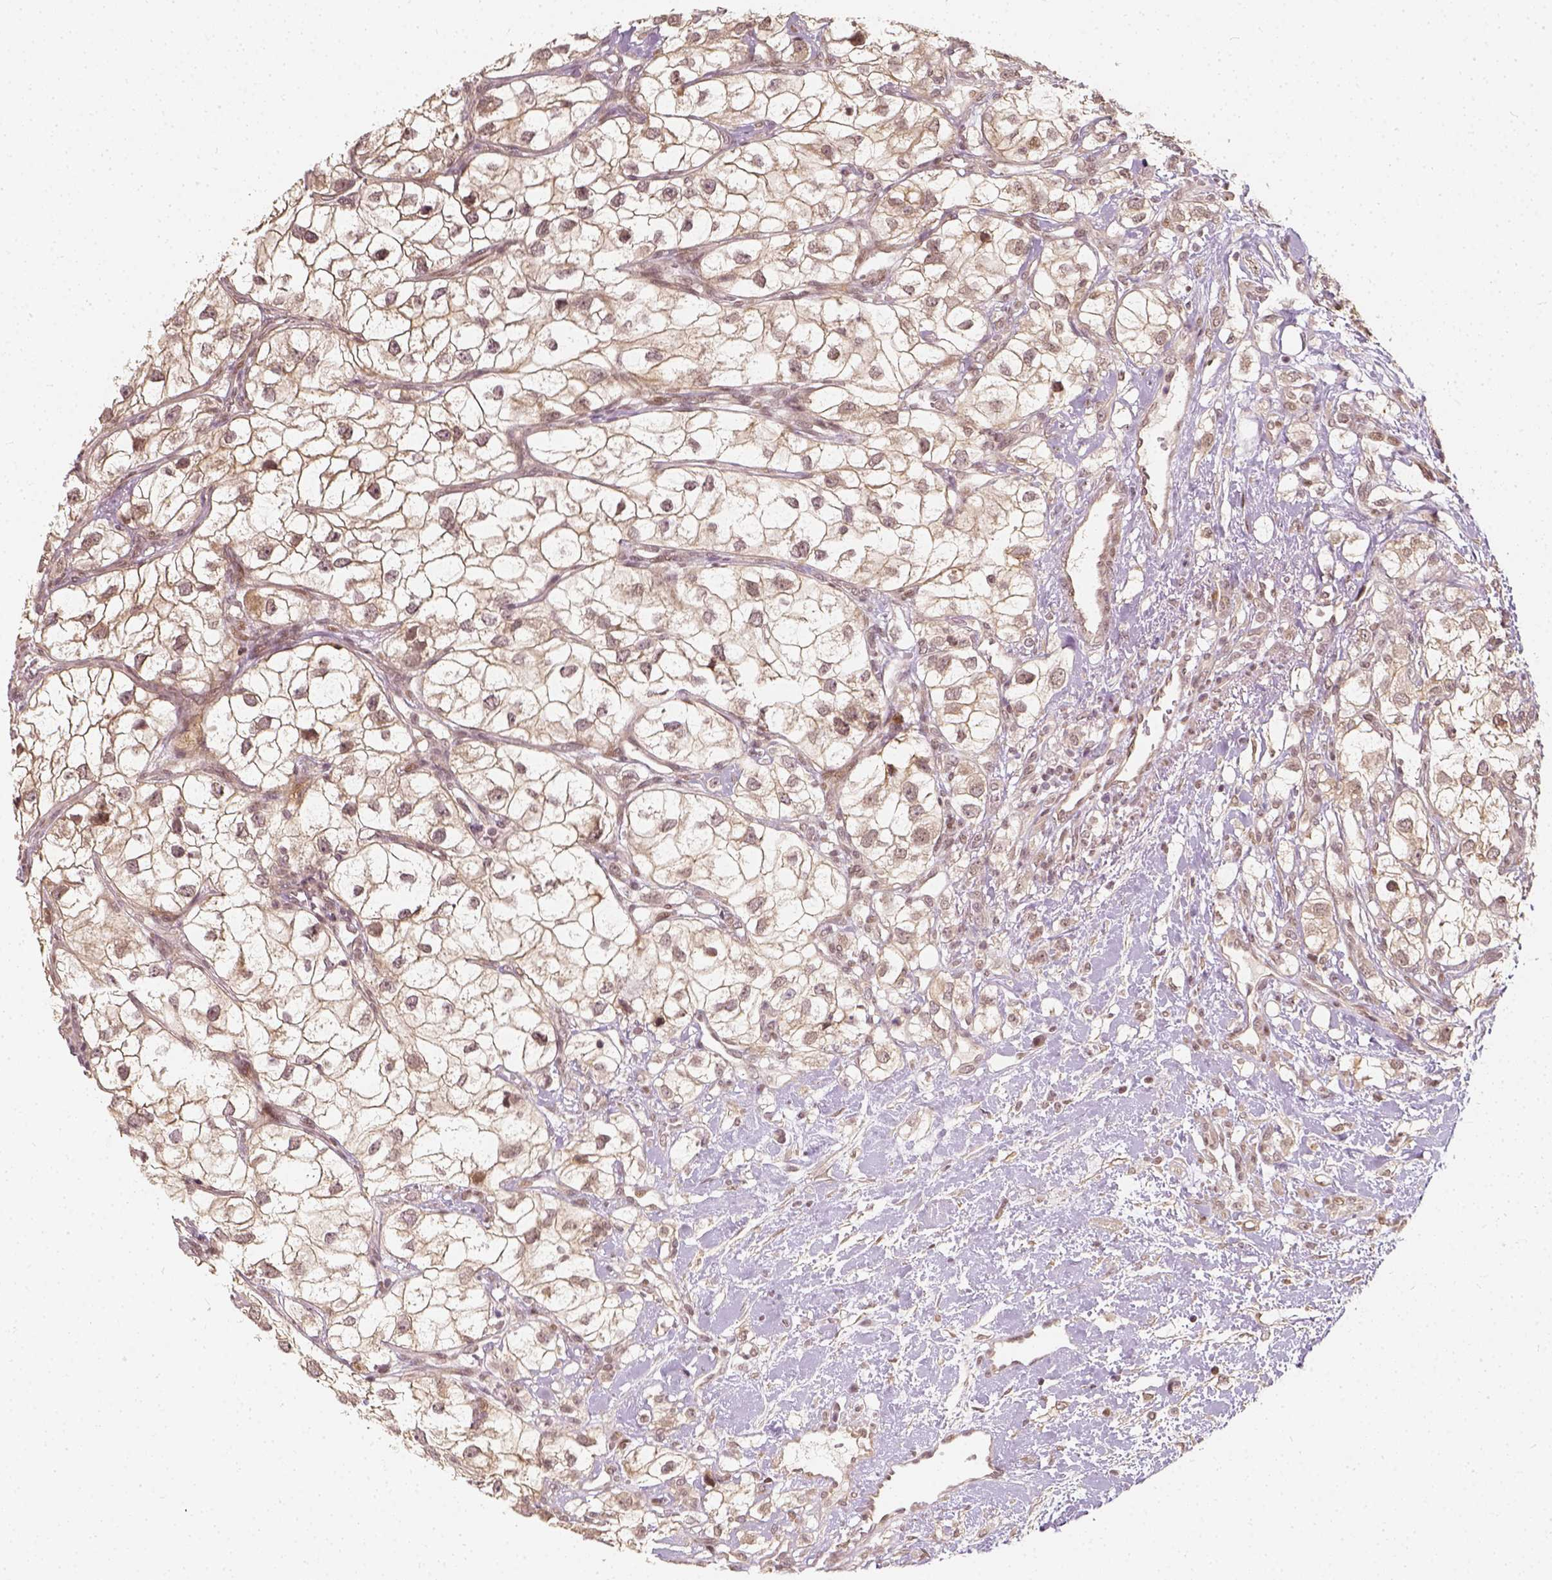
{"staining": {"intensity": "weak", "quantity": ">75%", "location": "cytoplasmic/membranous,nuclear"}, "tissue": "renal cancer", "cell_type": "Tumor cells", "image_type": "cancer", "snomed": [{"axis": "morphology", "description": "Adenocarcinoma, NOS"}, {"axis": "topography", "description": "Kidney"}], "caption": "A low amount of weak cytoplasmic/membranous and nuclear positivity is seen in approximately >75% of tumor cells in adenocarcinoma (renal) tissue. The staining was performed using DAB, with brown indicating positive protein expression. Nuclei are stained blue with hematoxylin.", "gene": "ZMAT3", "patient": {"sex": "male", "age": 59}}